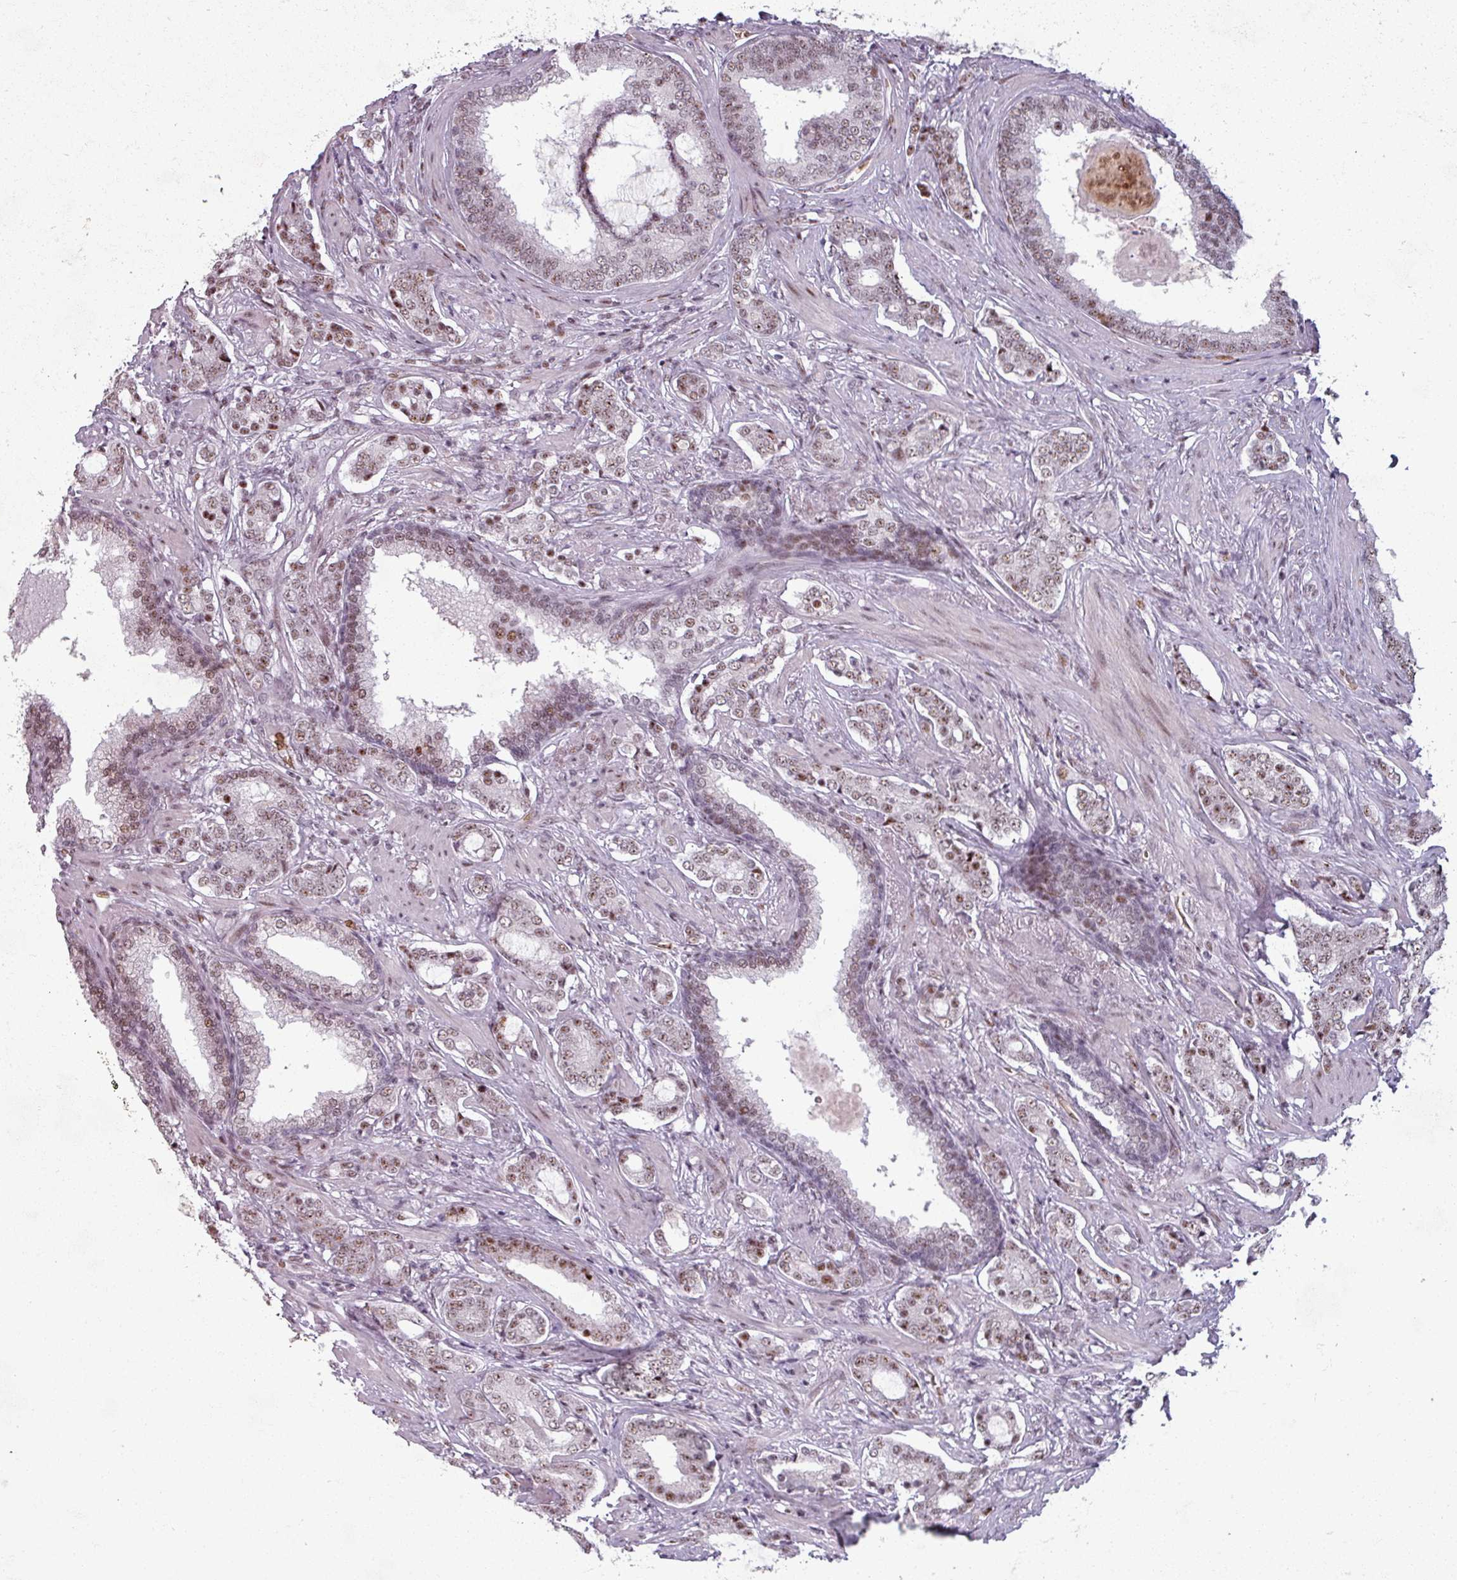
{"staining": {"intensity": "moderate", "quantity": ">75%", "location": "nuclear"}, "tissue": "prostate cancer", "cell_type": "Tumor cells", "image_type": "cancer", "snomed": [{"axis": "morphology", "description": "Adenocarcinoma, High grade"}, {"axis": "topography", "description": "Prostate"}], "caption": "Protein staining displays moderate nuclear expression in approximately >75% of tumor cells in prostate cancer (high-grade adenocarcinoma).", "gene": "NCOR1", "patient": {"sex": "male", "age": 63}}